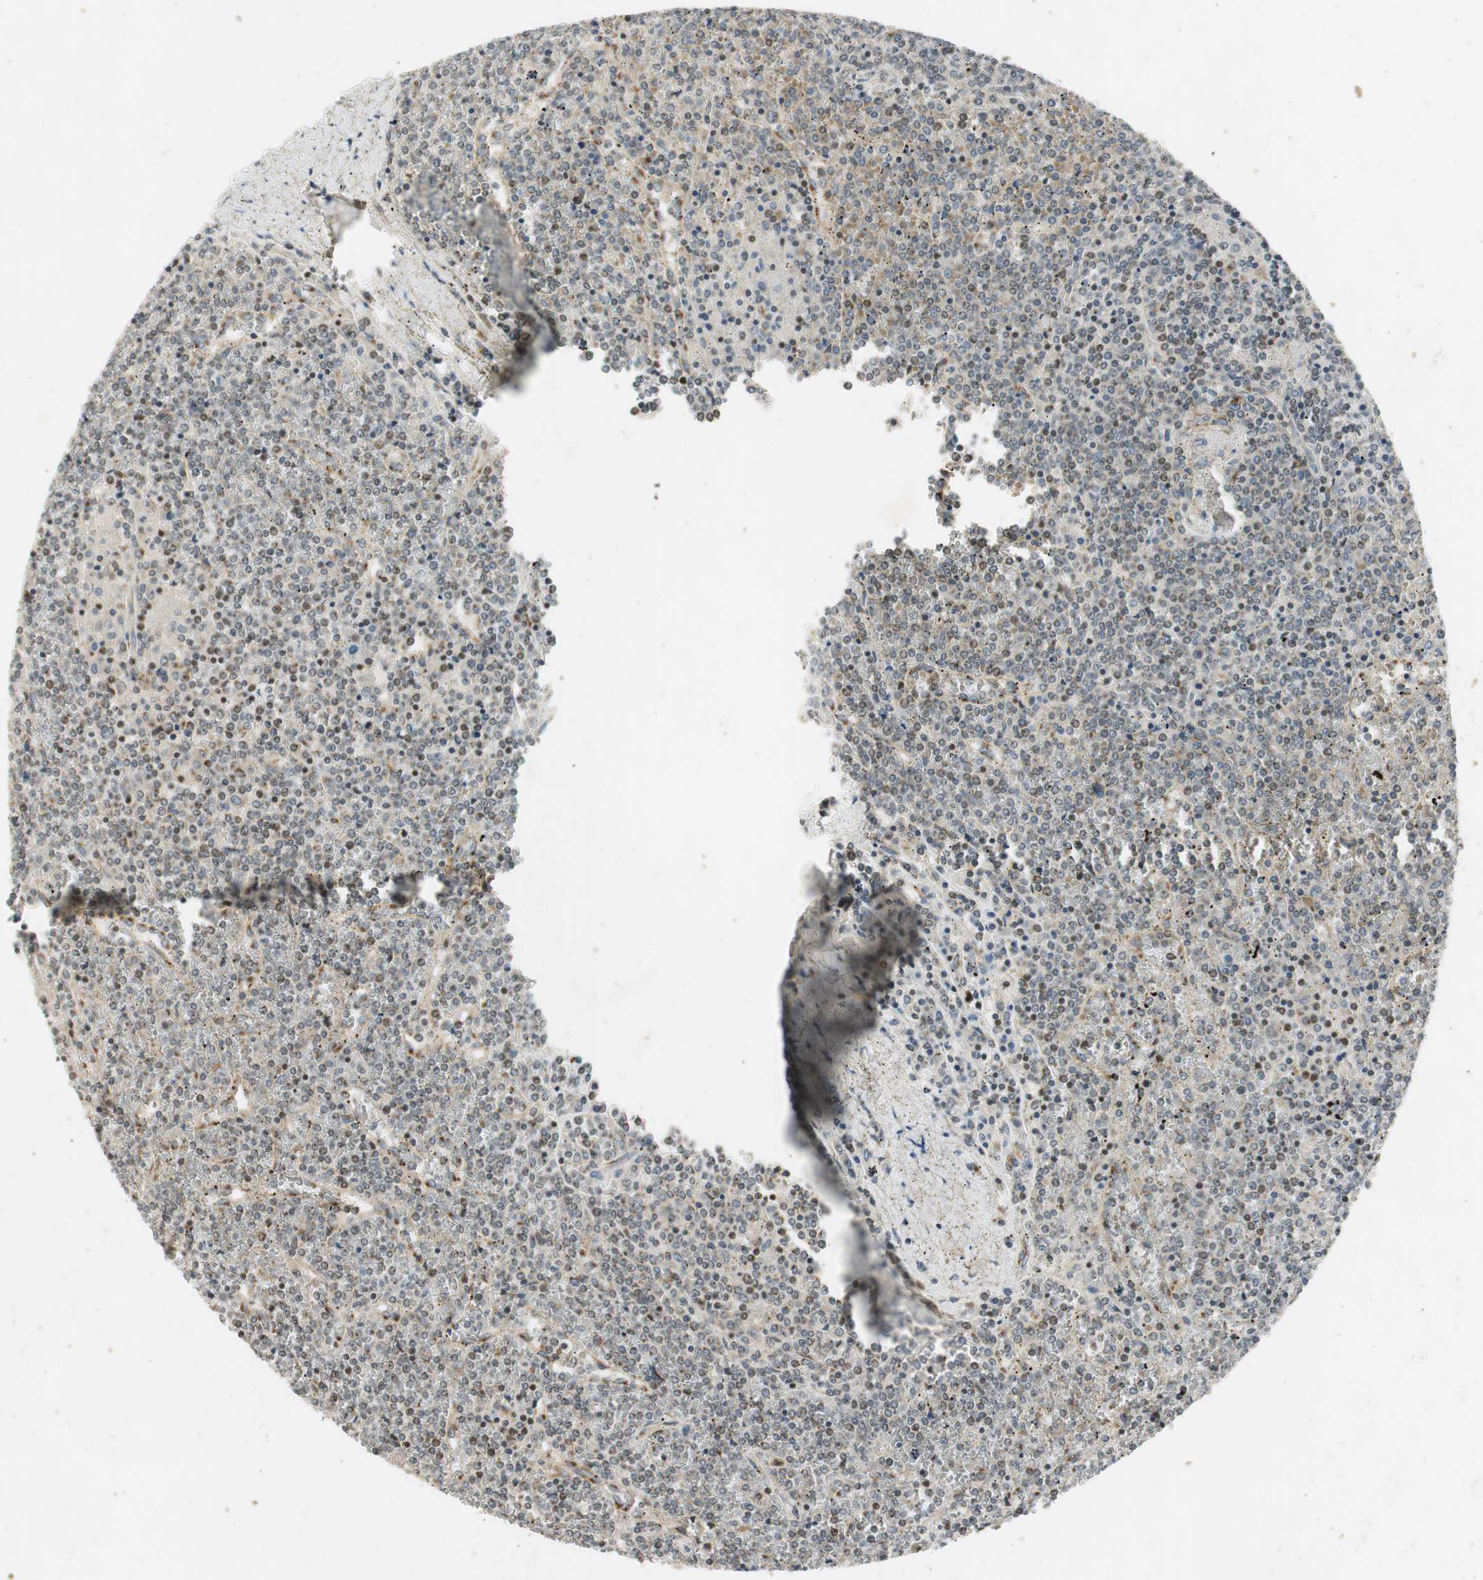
{"staining": {"intensity": "weak", "quantity": "<25%", "location": "cytoplasmic/membranous"}, "tissue": "lymphoma", "cell_type": "Tumor cells", "image_type": "cancer", "snomed": [{"axis": "morphology", "description": "Malignant lymphoma, non-Hodgkin's type, Low grade"}, {"axis": "topography", "description": "Spleen"}], "caption": "Tumor cells show no significant protein staining in lymphoma. Nuclei are stained in blue.", "gene": "NEO1", "patient": {"sex": "female", "age": 19}}